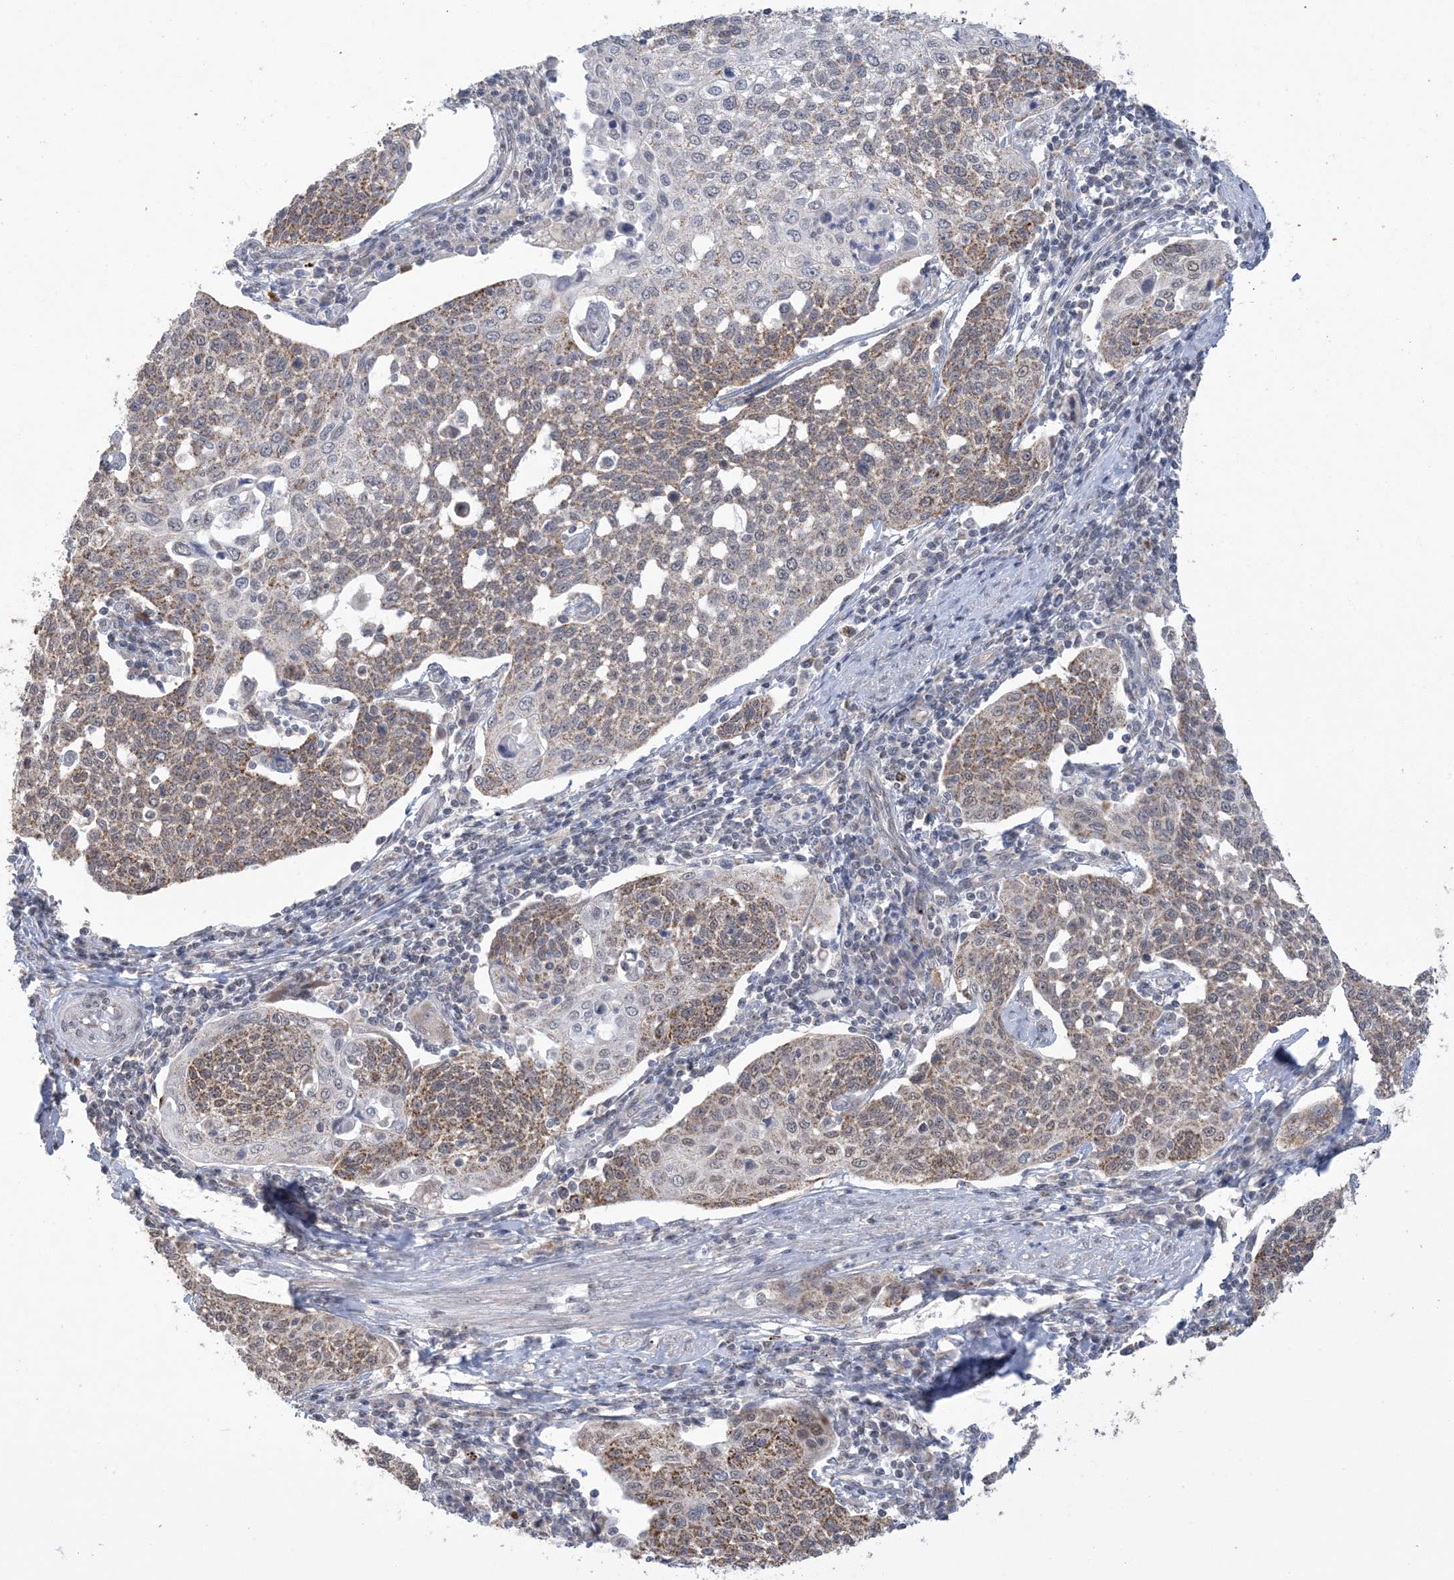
{"staining": {"intensity": "moderate", "quantity": ">75%", "location": "cytoplasmic/membranous,nuclear"}, "tissue": "cervical cancer", "cell_type": "Tumor cells", "image_type": "cancer", "snomed": [{"axis": "morphology", "description": "Squamous cell carcinoma, NOS"}, {"axis": "topography", "description": "Cervix"}], "caption": "A micrograph of human cervical squamous cell carcinoma stained for a protein reveals moderate cytoplasmic/membranous and nuclear brown staining in tumor cells.", "gene": "TRMT10C", "patient": {"sex": "female", "age": 34}}